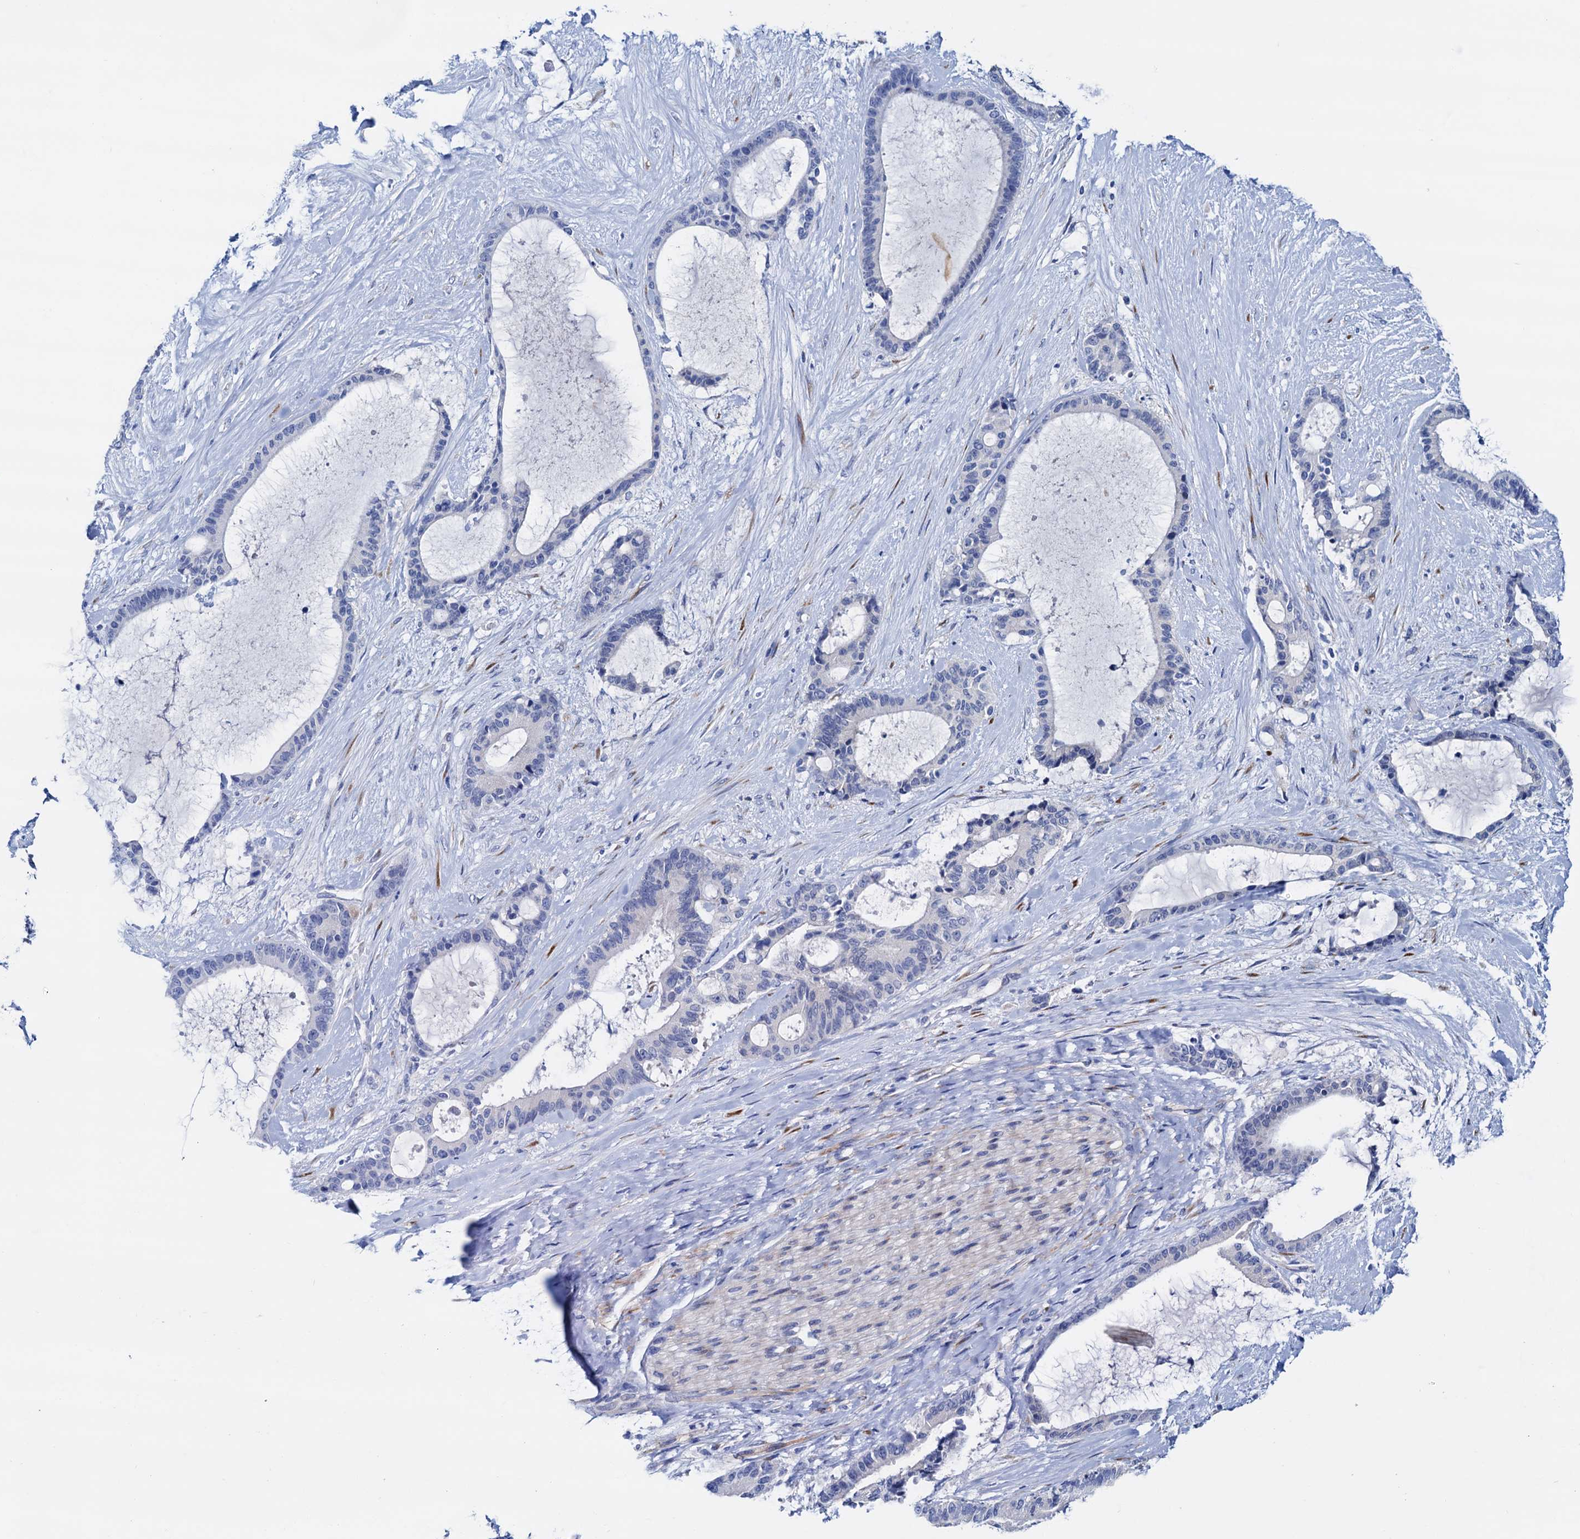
{"staining": {"intensity": "negative", "quantity": "none", "location": "none"}, "tissue": "liver cancer", "cell_type": "Tumor cells", "image_type": "cancer", "snomed": [{"axis": "morphology", "description": "Normal tissue, NOS"}, {"axis": "morphology", "description": "Cholangiocarcinoma"}, {"axis": "topography", "description": "Liver"}, {"axis": "topography", "description": "Peripheral nerve tissue"}], "caption": "This is an immunohistochemistry photomicrograph of liver cholangiocarcinoma. There is no expression in tumor cells.", "gene": "RASSF9", "patient": {"sex": "female", "age": 73}}